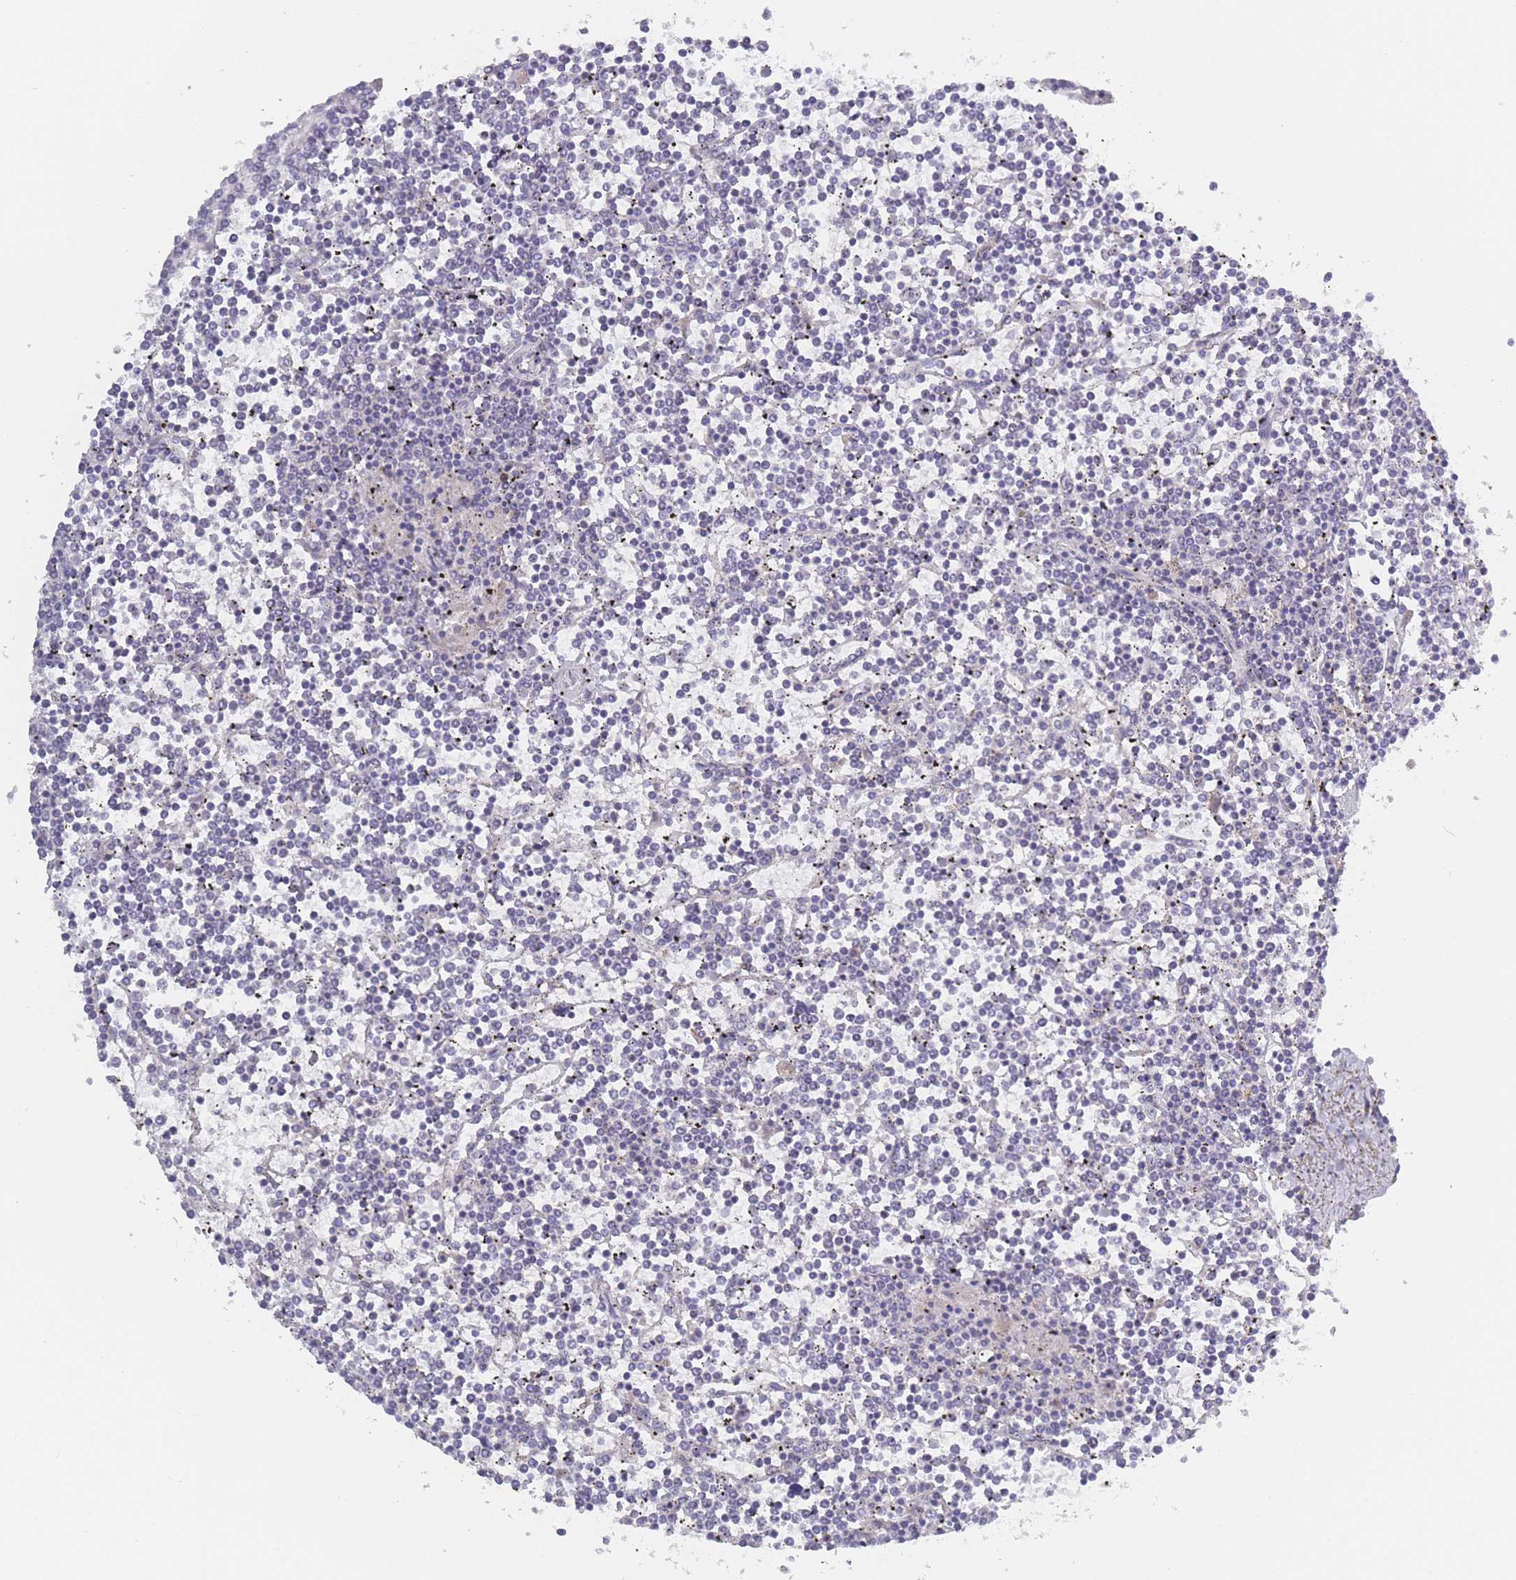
{"staining": {"intensity": "negative", "quantity": "none", "location": "none"}, "tissue": "lymphoma", "cell_type": "Tumor cells", "image_type": "cancer", "snomed": [{"axis": "morphology", "description": "Malignant lymphoma, non-Hodgkin's type, Low grade"}, {"axis": "topography", "description": "Spleen"}], "caption": "Immunohistochemistry (IHC) of human low-grade malignant lymphoma, non-Hodgkin's type shows no staining in tumor cells.", "gene": "FAM227B", "patient": {"sex": "female", "age": 19}}